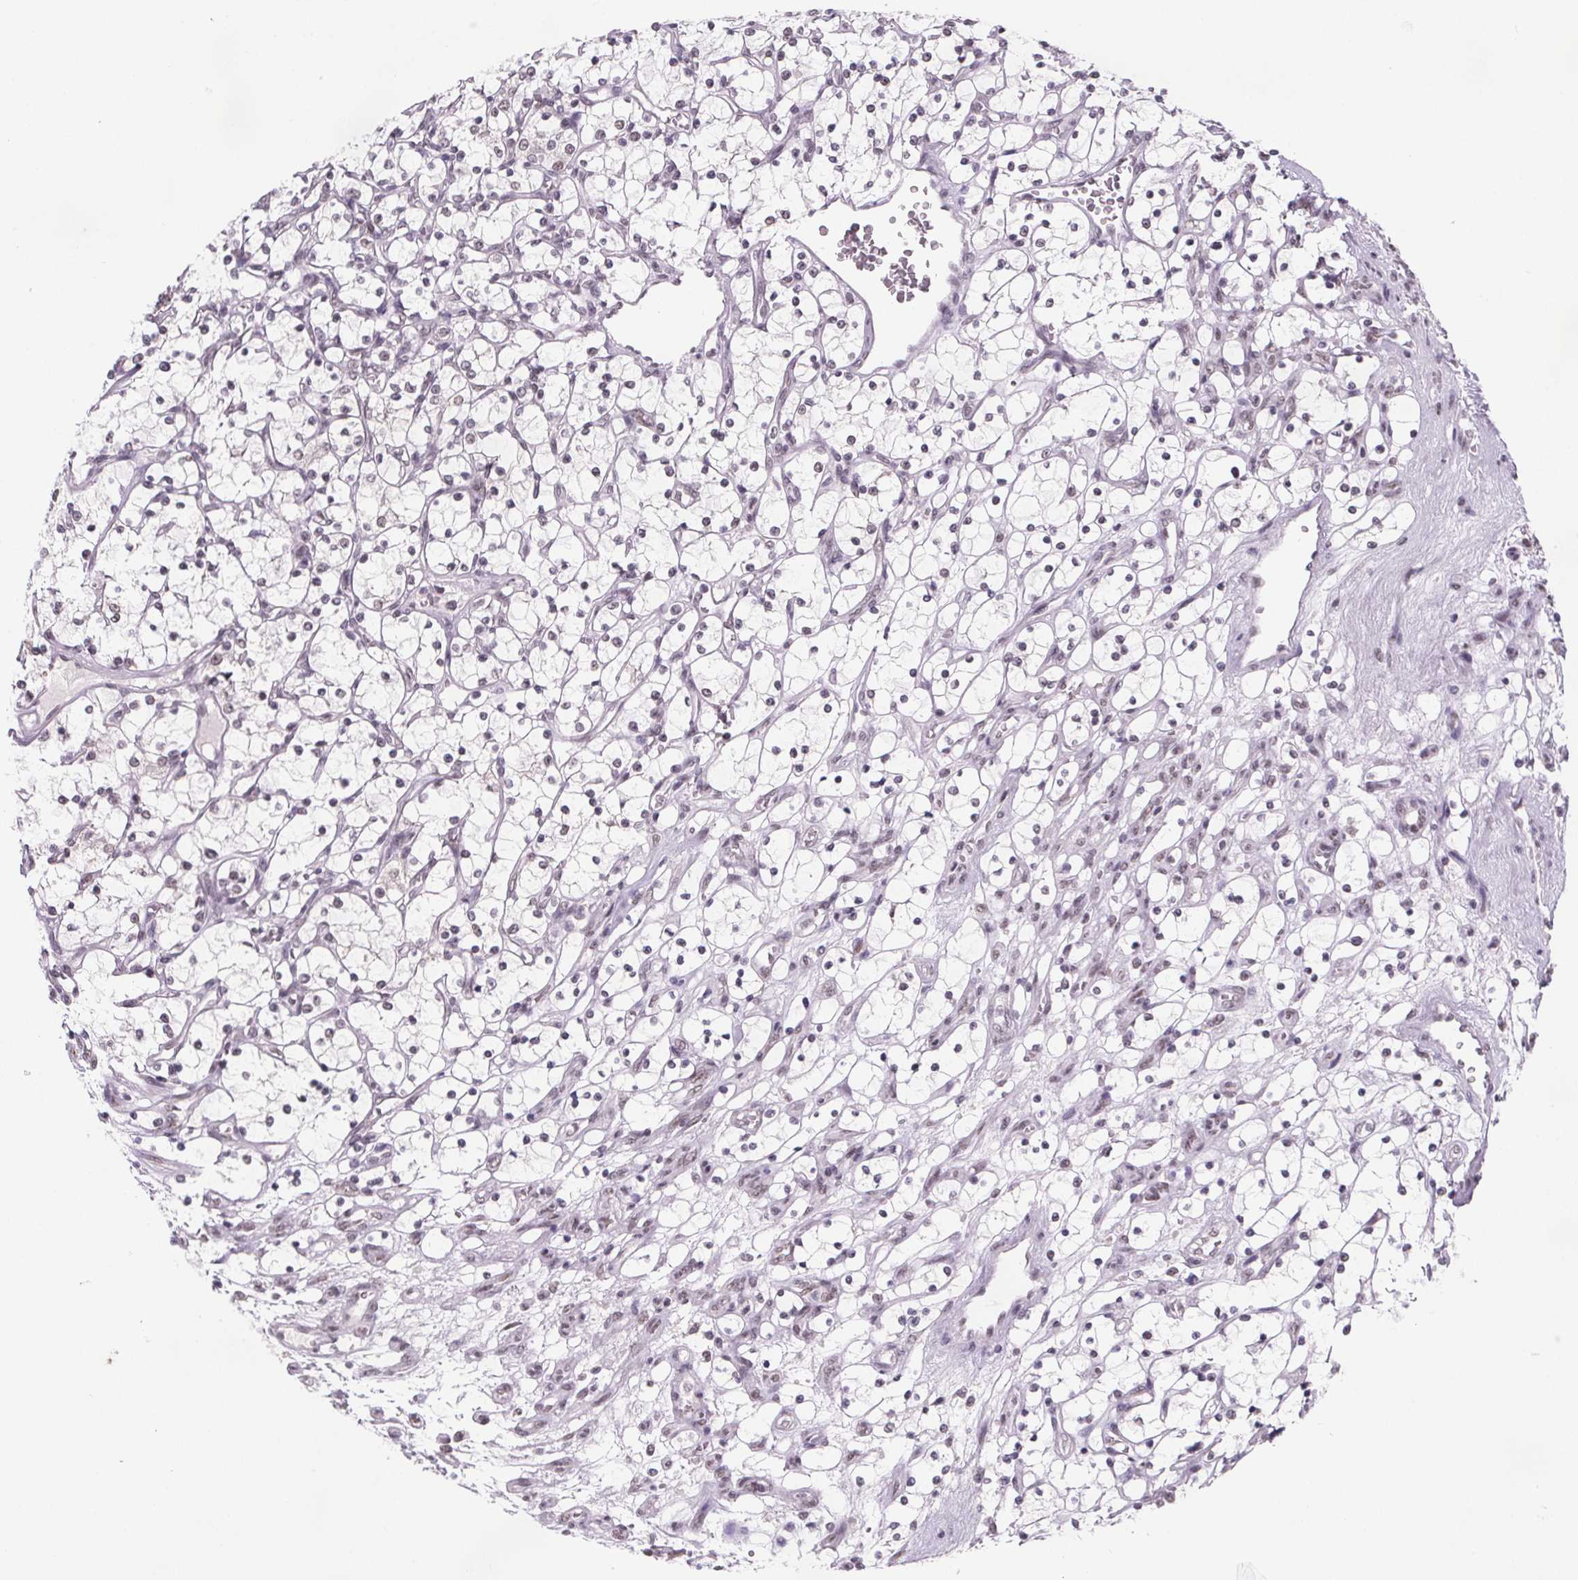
{"staining": {"intensity": "negative", "quantity": "none", "location": "none"}, "tissue": "renal cancer", "cell_type": "Tumor cells", "image_type": "cancer", "snomed": [{"axis": "morphology", "description": "Adenocarcinoma, NOS"}, {"axis": "topography", "description": "Kidney"}], "caption": "This is a micrograph of immunohistochemistry (IHC) staining of adenocarcinoma (renal), which shows no expression in tumor cells.", "gene": "ZNF572", "patient": {"sex": "female", "age": 69}}